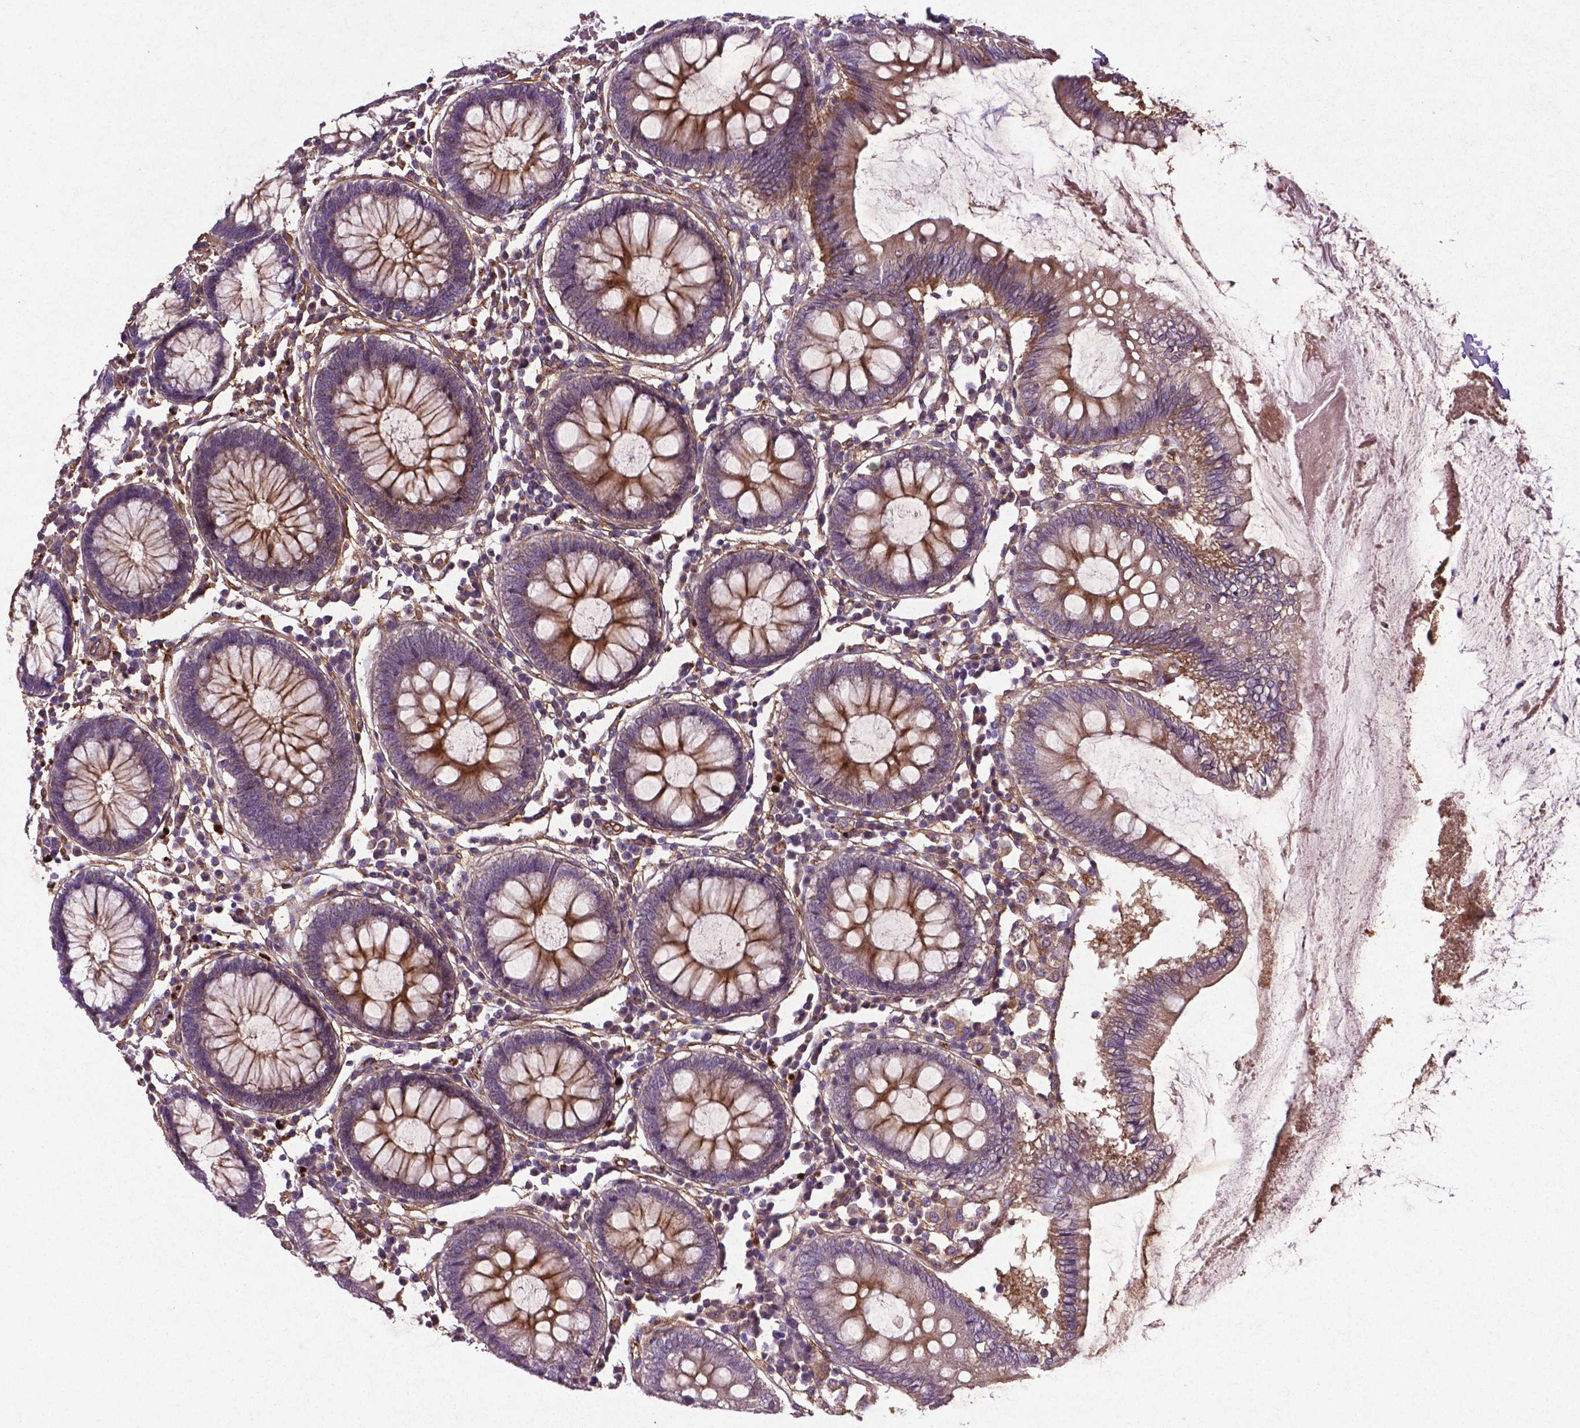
{"staining": {"intensity": "moderate", "quantity": ">75%", "location": "cytoplasmic/membranous"}, "tissue": "colon", "cell_type": "Endothelial cells", "image_type": "normal", "snomed": [{"axis": "morphology", "description": "Normal tissue, NOS"}, {"axis": "morphology", "description": "Adenocarcinoma, NOS"}, {"axis": "topography", "description": "Colon"}], "caption": "Immunohistochemistry (IHC) image of benign colon: human colon stained using IHC shows medium levels of moderate protein expression localized specifically in the cytoplasmic/membranous of endothelial cells, appearing as a cytoplasmic/membranous brown color.", "gene": "RRAS", "patient": {"sex": "male", "age": 83}}